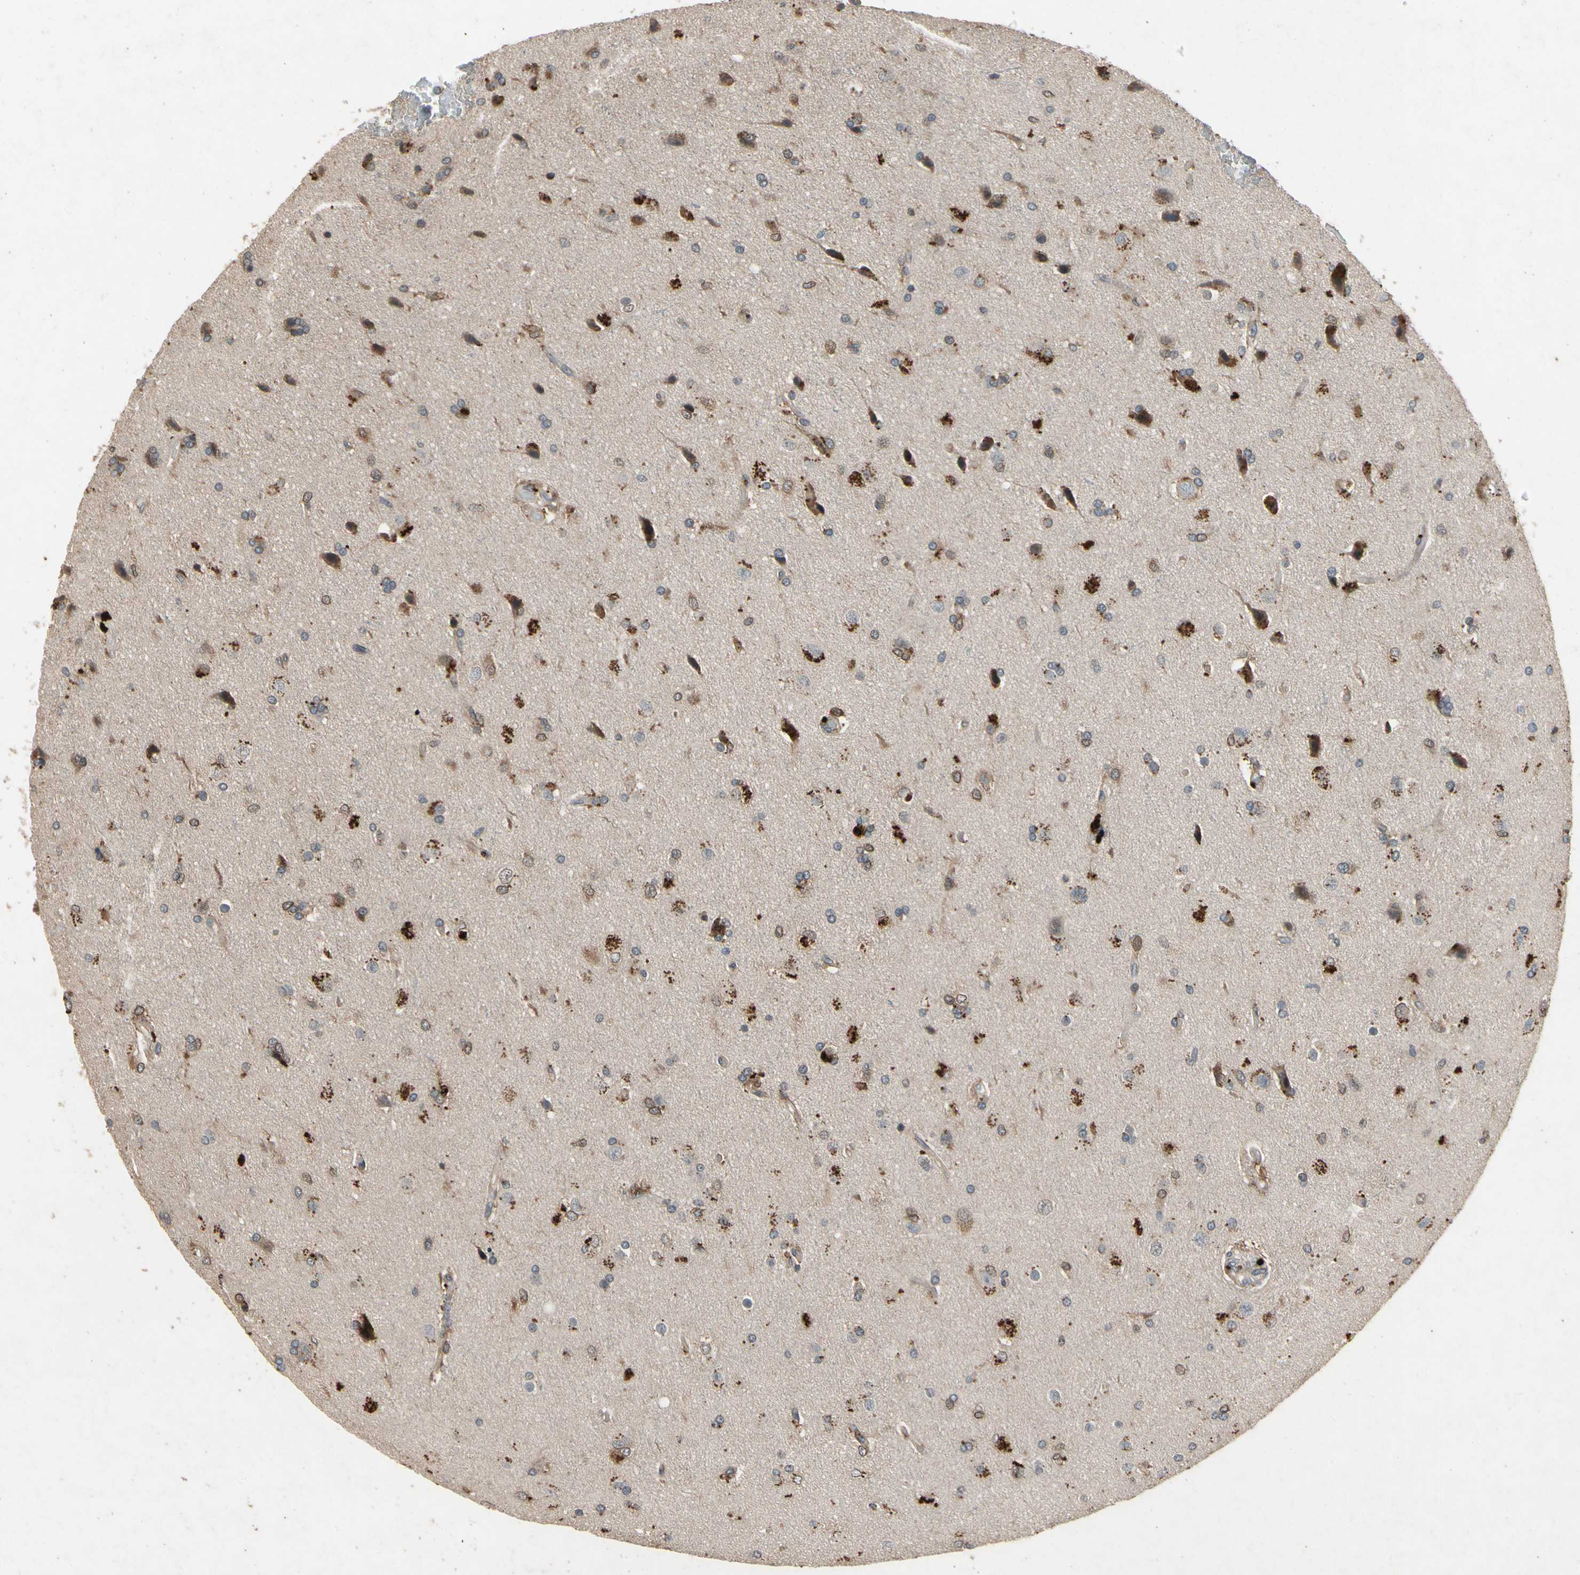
{"staining": {"intensity": "strong", "quantity": ">75%", "location": "cytoplasmic/membranous"}, "tissue": "glioma", "cell_type": "Tumor cells", "image_type": "cancer", "snomed": [{"axis": "morphology", "description": "Glioma, malignant, High grade"}, {"axis": "topography", "description": "Brain"}], "caption": "Strong cytoplasmic/membranous staining is seen in approximately >75% of tumor cells in glioma.", "gene": "DPY19L3", "patient": {"sex": "male", "age": 71}}